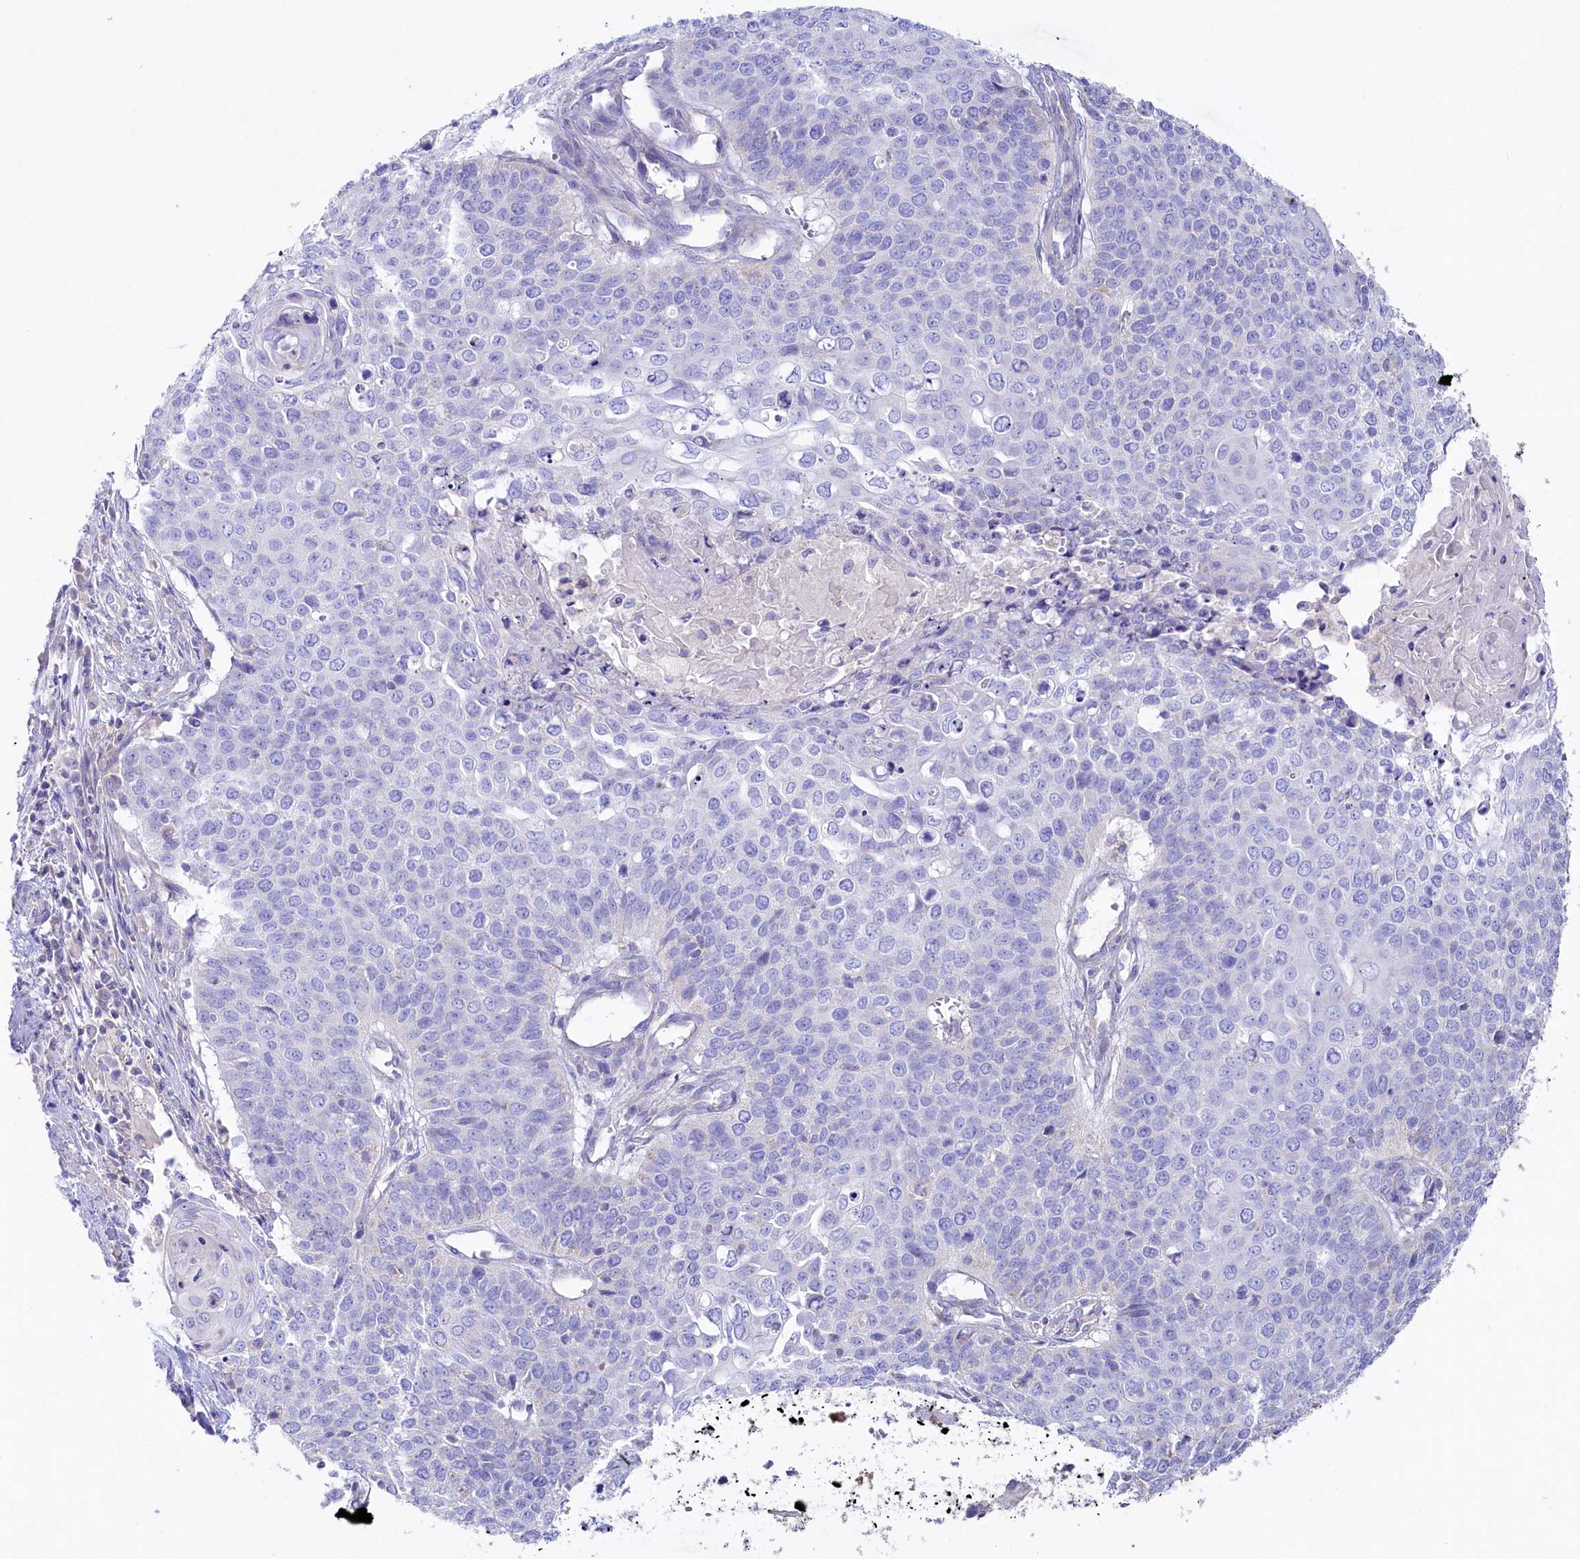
{"staining": {"intensity": "negative", "quantity": "none", "location": "none"}, "tissue": "cervical cancer", "cell_type": "Tumor cells", "image_type": "cancer", "snomed": [{"axis": "morphology", "description": "Squamous cell carcinoma, NOS"}, {"axis": "topography", "description": "Cervix"}], "caption": "The IHC micrograph has no significant expression in tumor cells of cervical squamous cell carcinoma tissue. (DAB immunohistochemistry (IHC) with hematoxylin counter stain).", "gene": "VPS26B", "patient": {"sex": "female", "age": 39}}